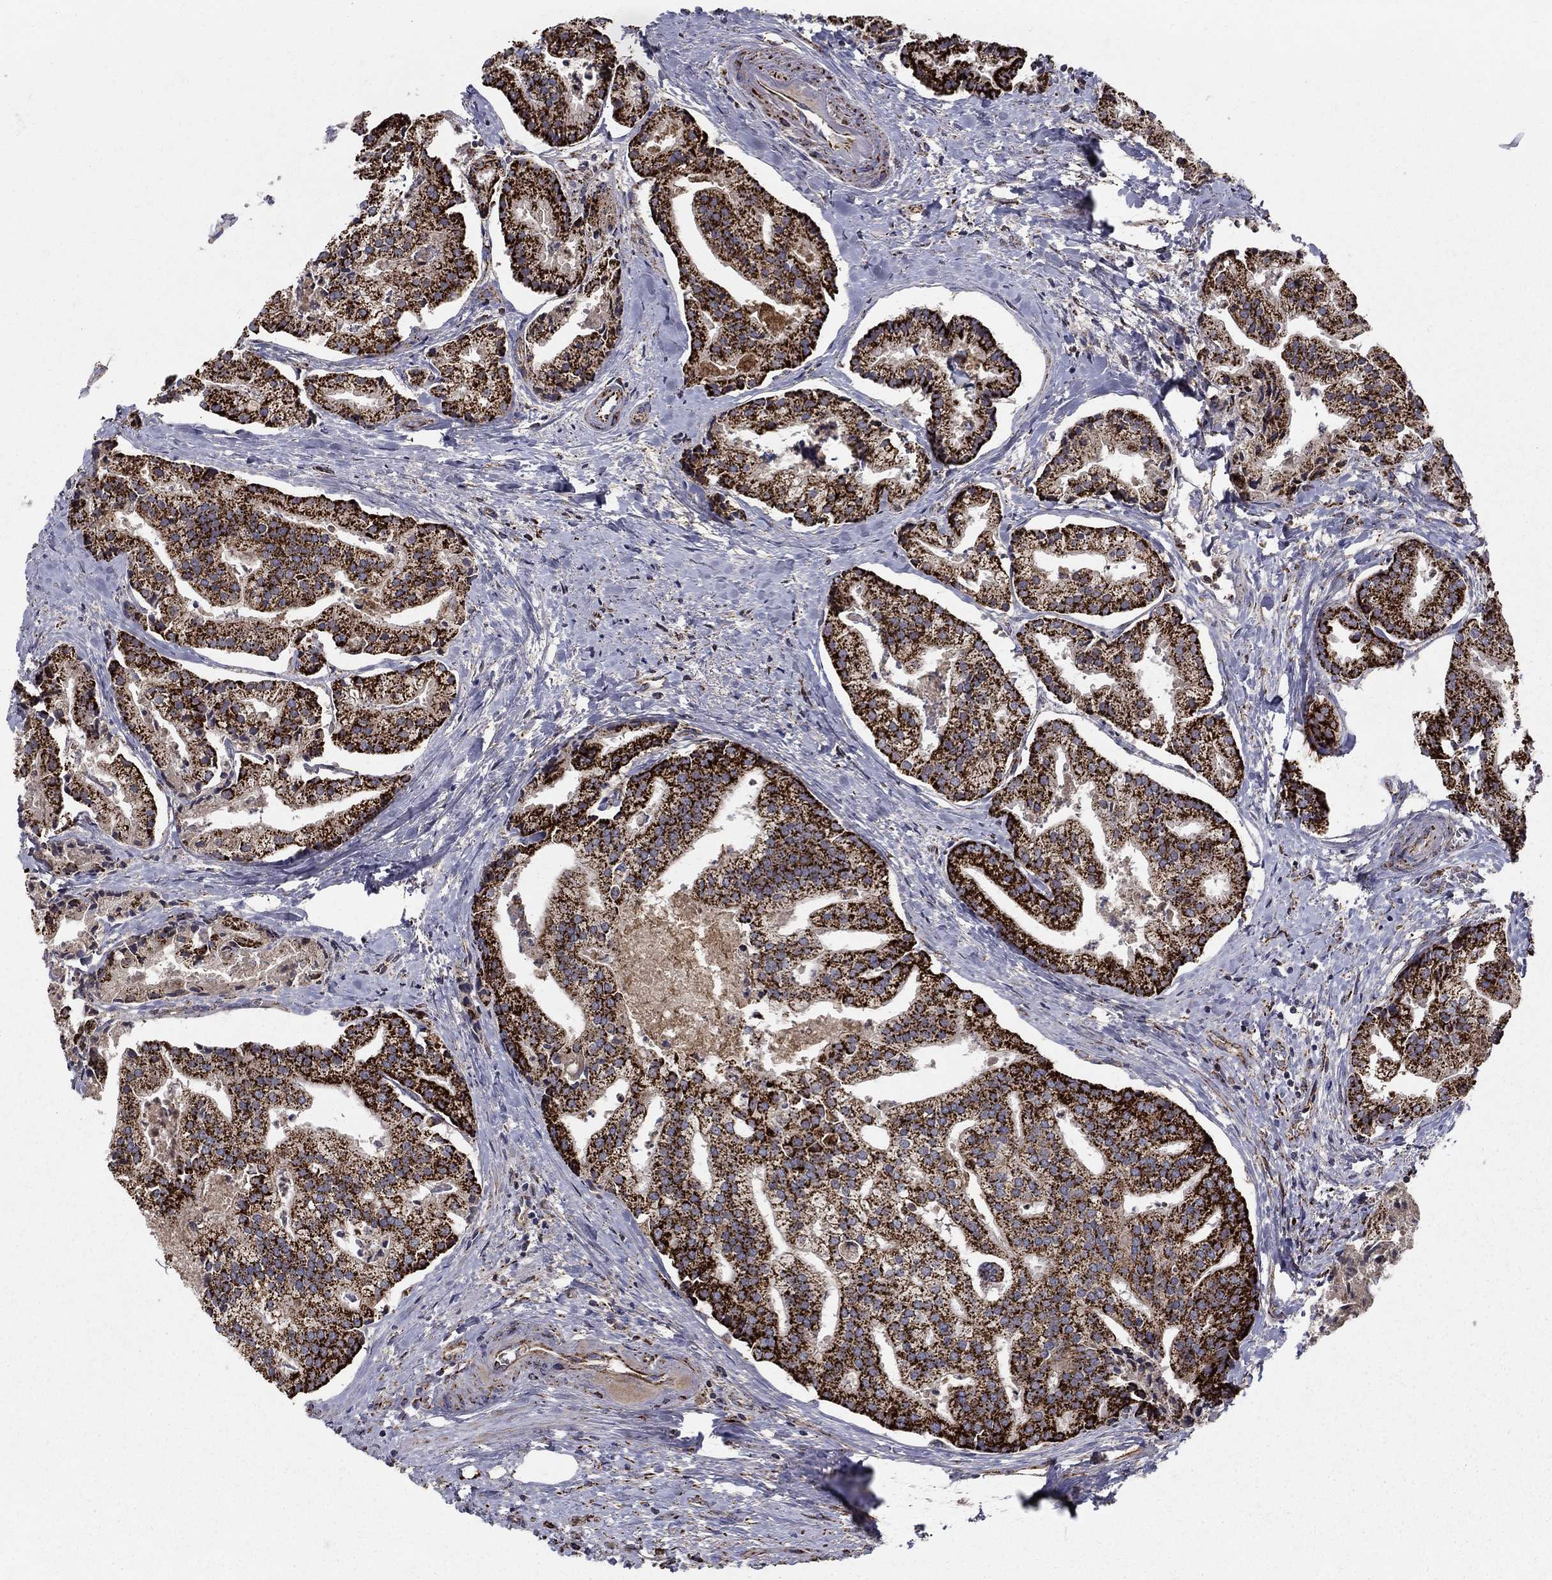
{"staining": {"intensity": "strong", "quantity": ">75%", "location": "cytoplasmic/membranous"}, "tissue": "prostate cancer", "cell_type": "Tumor cells", "image_type": "cancer", "snomed": [{"axis": "morphology", "description": "Adenocarcinoma, NOS"}, {"axis": "topography", "description": "Prostate and seminal vesicle, NOS"}, {"axis": "topography", "description": "Prostate"}], "caption": "The photomicrograph reveals a brown stain indicating the presence of a protein in the cytoplasmic/membranous of tumor cells in prostate cancer (adenocarcinoma).", "gene": "GCSH", "patient": {"sex": "male", "age": 44}}